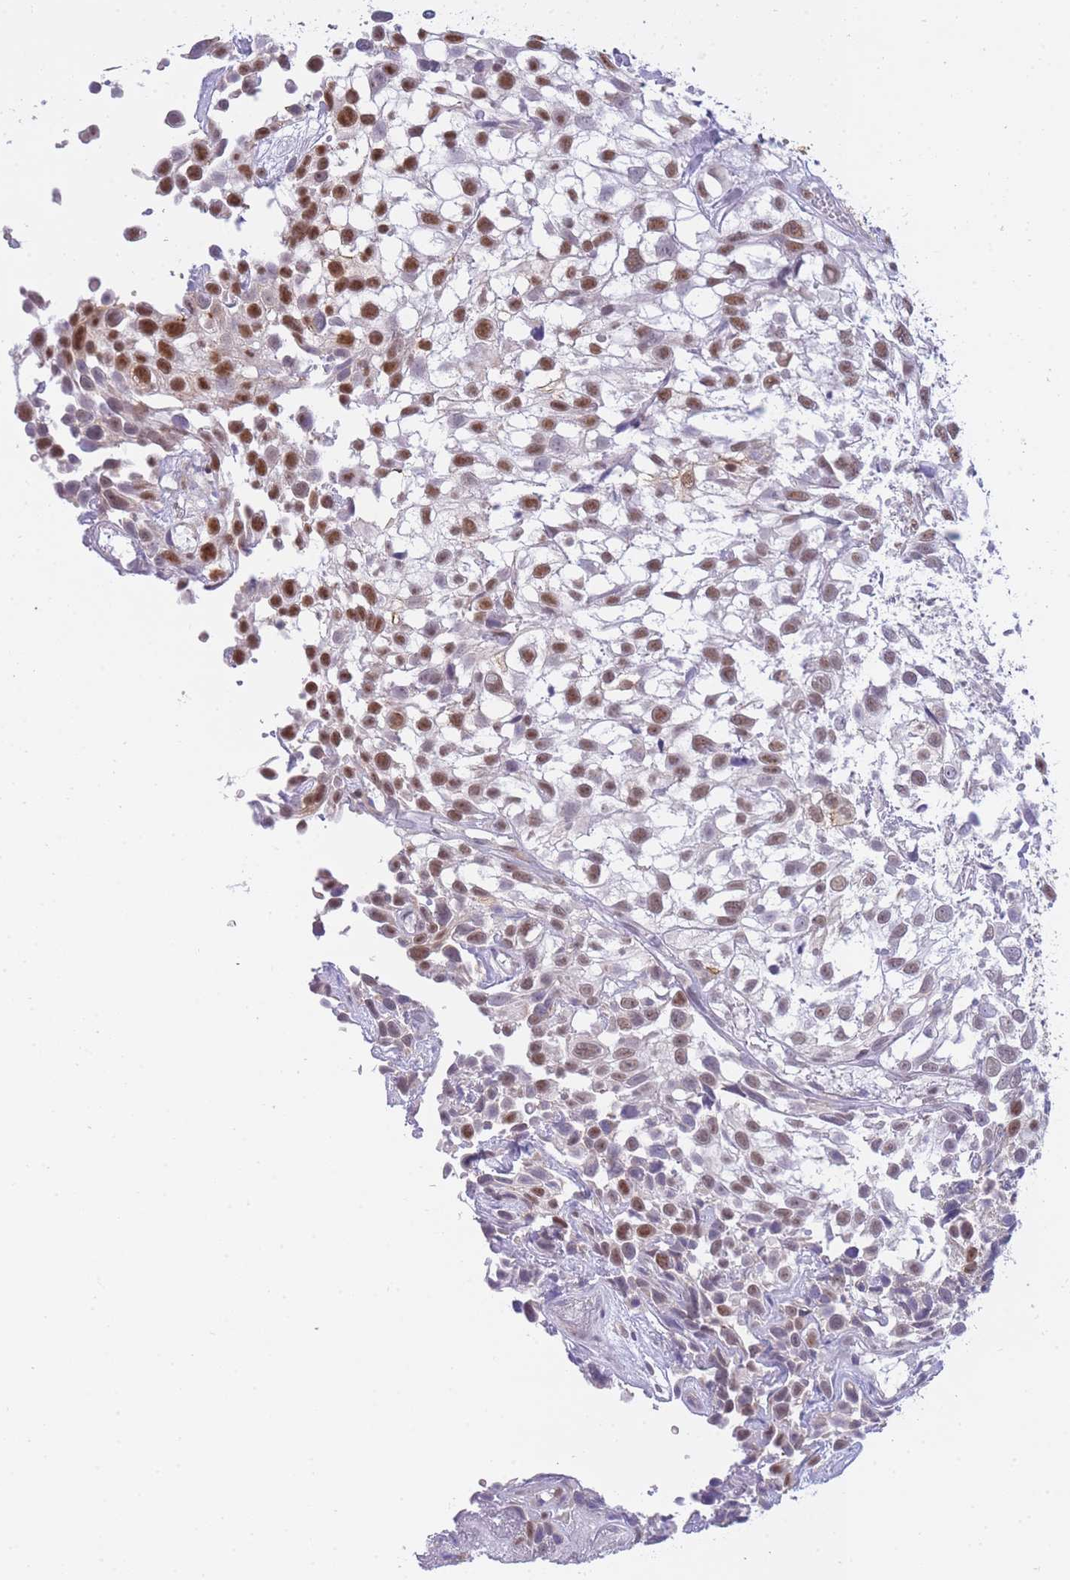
{"staining": {"intensity": "strong", "quantity": ">75%", "location": "nuclear"}, "tissue": "urothelial cancer", "cell_type": "Tumor cells", "image_type": "cancer", "snomed": [{"axis": "morphology", "description": "Urothelial carcinoma, High grade"}, {"axis": "topography", "description": "Urinary bladder"}], "caption": "The immunohistochemical stain shows strong nuclear positivity in tumor cells of urothelial carcinoma (high-grade) tissue.", "gene": "FRAT2", "patient": {"sex": "male", "age": 56}}